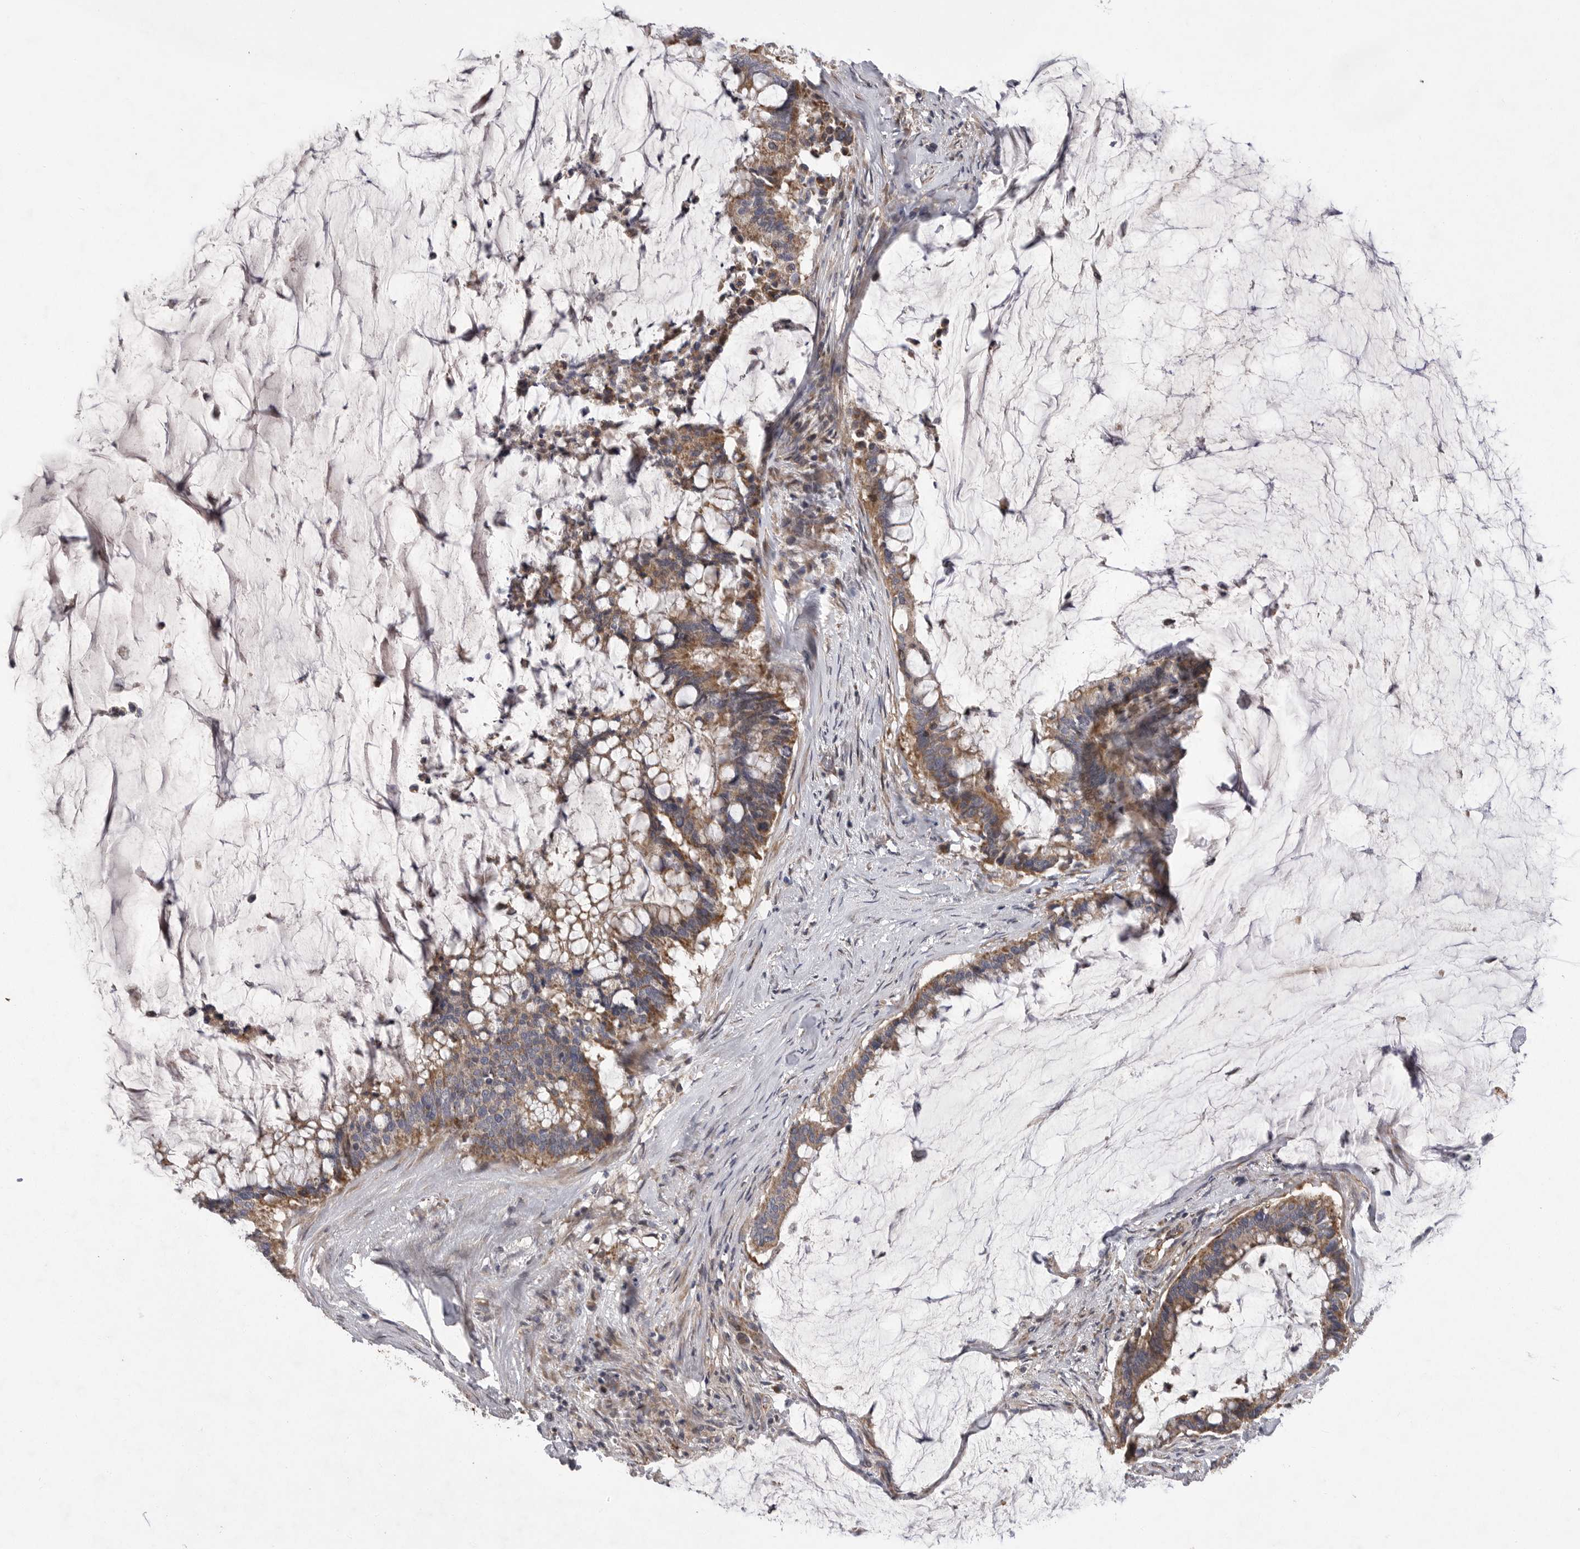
{"staining": {"intensity": "moderate", "quantity": ">75%", "location": "cytoplasmic/membranous"}, "tissue": "pancreatic cancer", "cell_type": "Tumor cells", "image_type": "cancer", "snomed": [{"axis": "morphology", "description": "Adenocarcinoma, NOS"}, {"axis": "topography", "description": "Pancreas"}], "caption": "A micrograph of pancreatic cancer (adenocarcinoma) stained for a protein shows moderate cytoplasmic/membranous brown staining in tumor cells.", "gene": "CRP", "patient": {"sex": "male", "age": 41}}